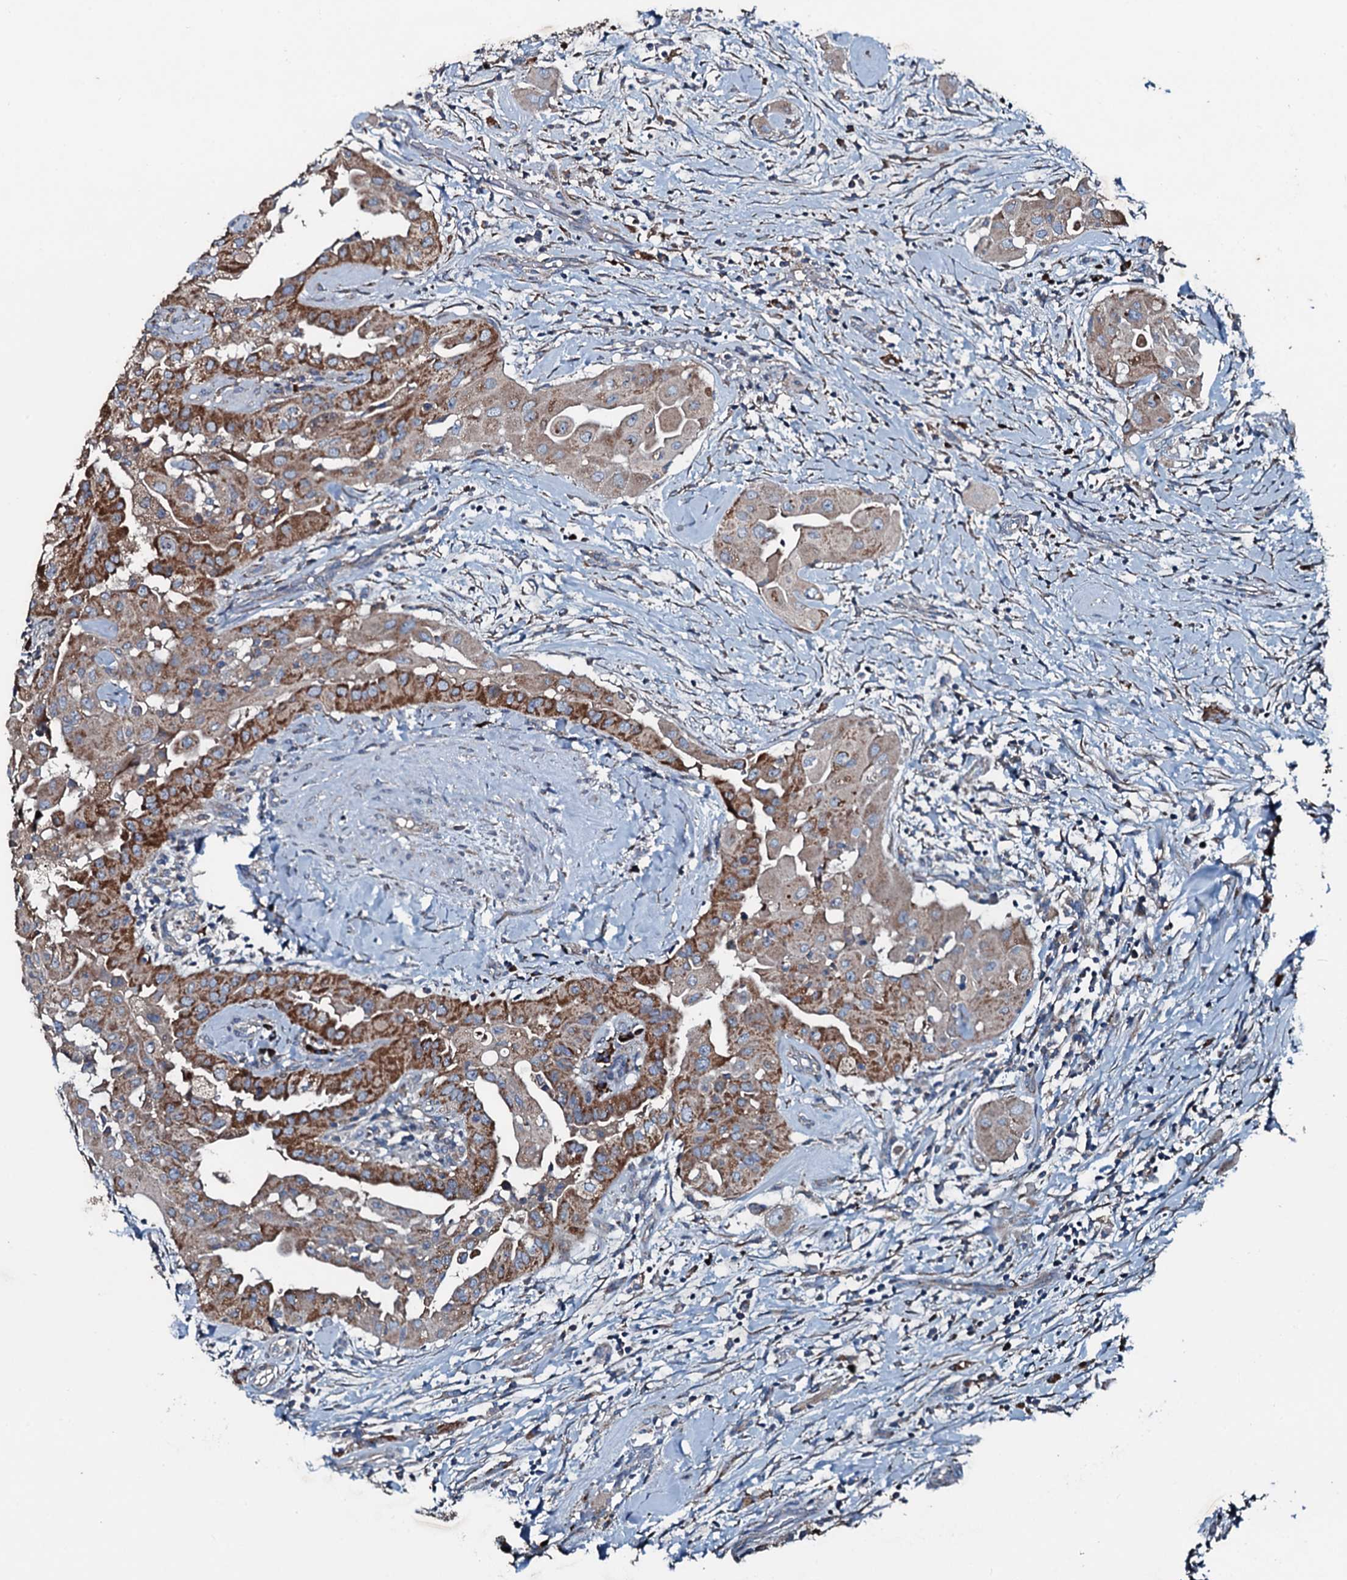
{"staining": {"intensity": "moderate", "quantity": ">75%", "location": "cytoplasmic/membranous"}, "tissue": "thyroid cancer", "cell_type": "Tumor cells", "image_type": "cancer", "snomed": [{"axis": "morphology", "description": "Papillary adenocarcinoma, NOS"}, {"axis": "topography", "description": "Thyroid gland"}], "caption": "The histopathology image exhibits a brown stain indicating the presence of a protein in the cytoplasmic/membranous of tumor cells in papillary adenocarcinoma (thyroid).", "gene": "ACSS3", "patient": {"sex": "female", "age": 59}}